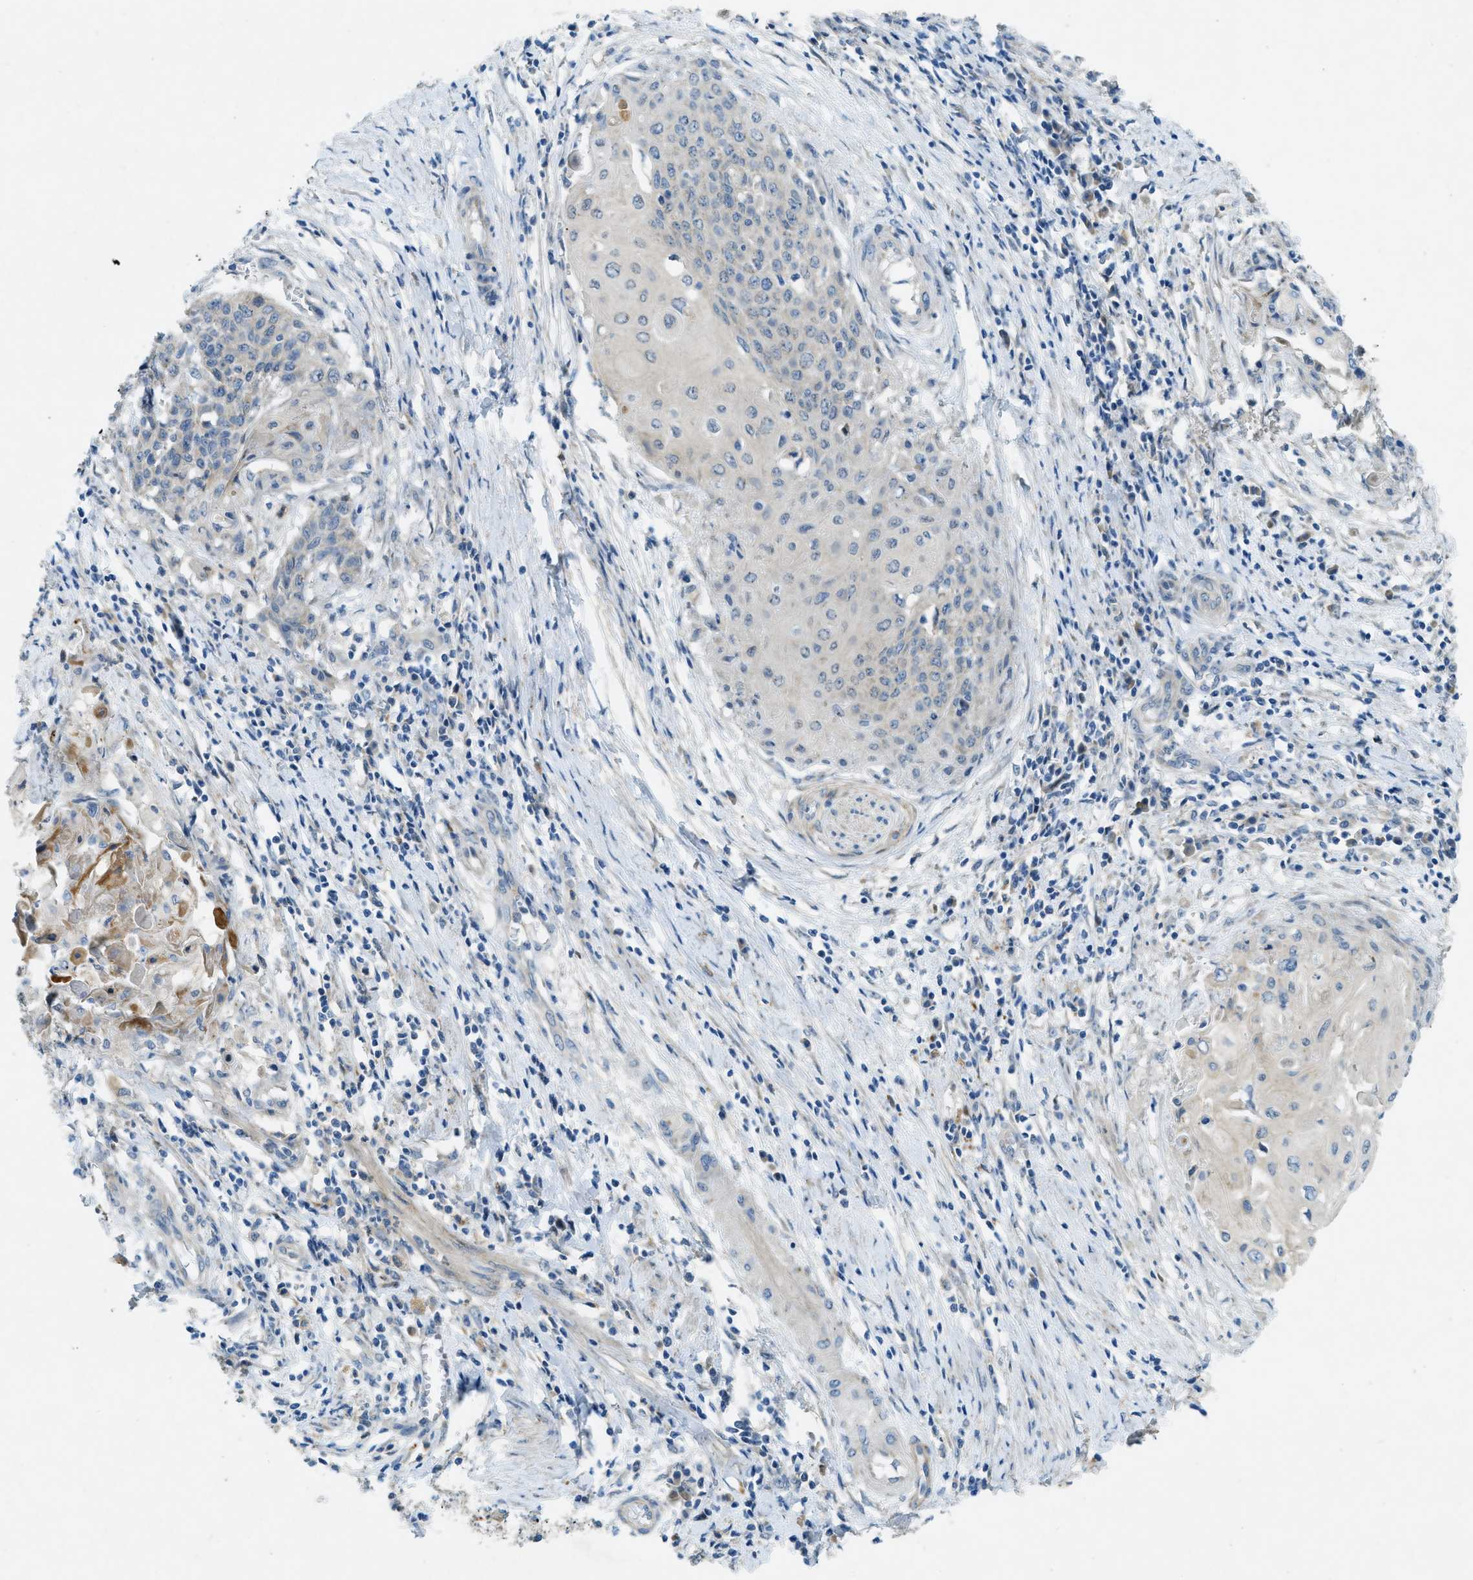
{"staining": {"intensity": "weak", "quantity": "<25%", "location": "cytoplasmic/membranous"}, "tissue": "cervical cancer", "cell_type": "Tumor cells", "image_type": "cancer", "snomed": [{"axis": "morphology", "description": "Squamous cell carcinoma, NOS"}, {"axis": "topography", "description": "Cervix"}], "caption": "Immunohistochemistry micrograph of neoplastic tissue: human cervical squamous cell carcinoma stained with DAB demonstrates no significant protein expression in tumor cells. The staining was performed using DAB to visualize the protein expression in brown, while the nuclei were stained in blue with hematoxylin (Magnification: 20x).", "gene": "SNX14", "patient": {"sex": "female", "age": 39}}